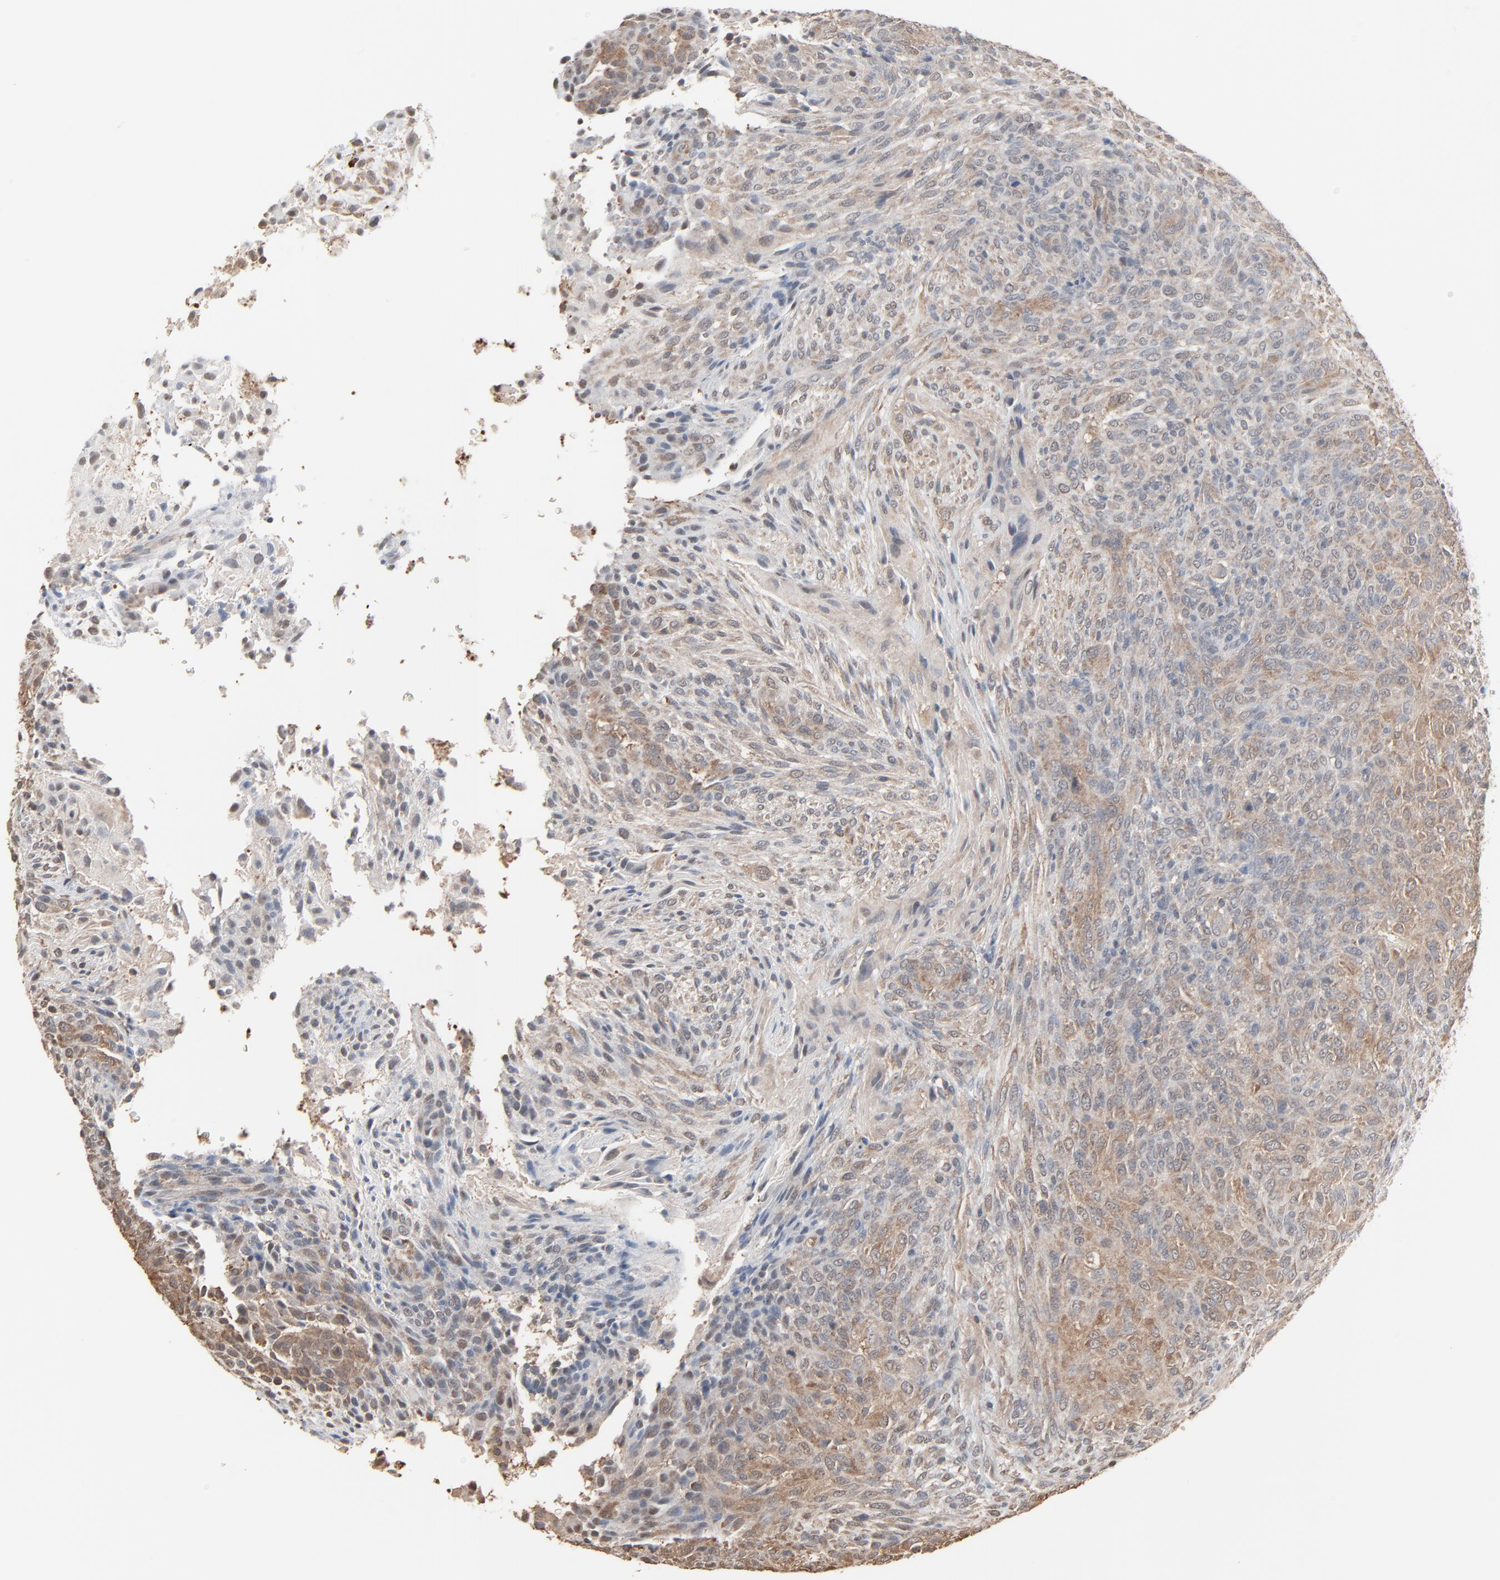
{"staining": {"intensity": "weak", "quantity": "25%-75%", "location": "cytoplasmic/membranous,nuclear"}, "tissue": "glioma", "cell_type": "Tumor cells", "image_type": "cancer", "snomed": [{"axis": "morphology", "description": "Glioma, malignant, High grade"}, {"axis": "topography", "description": "Cerebral cortex"}], "caption": "DAB immunohistochemical staining of glioma demonstrates weak cytoplasmic/membranous and nuclear protein positivity in approximately 25%-75% of tumor cells. Immunohistochemistry (ihc) stains the protein in brown and the nuclei are stained blue.", "gene": "CCT5", "patient": {"sex": "female", "age": 55}}